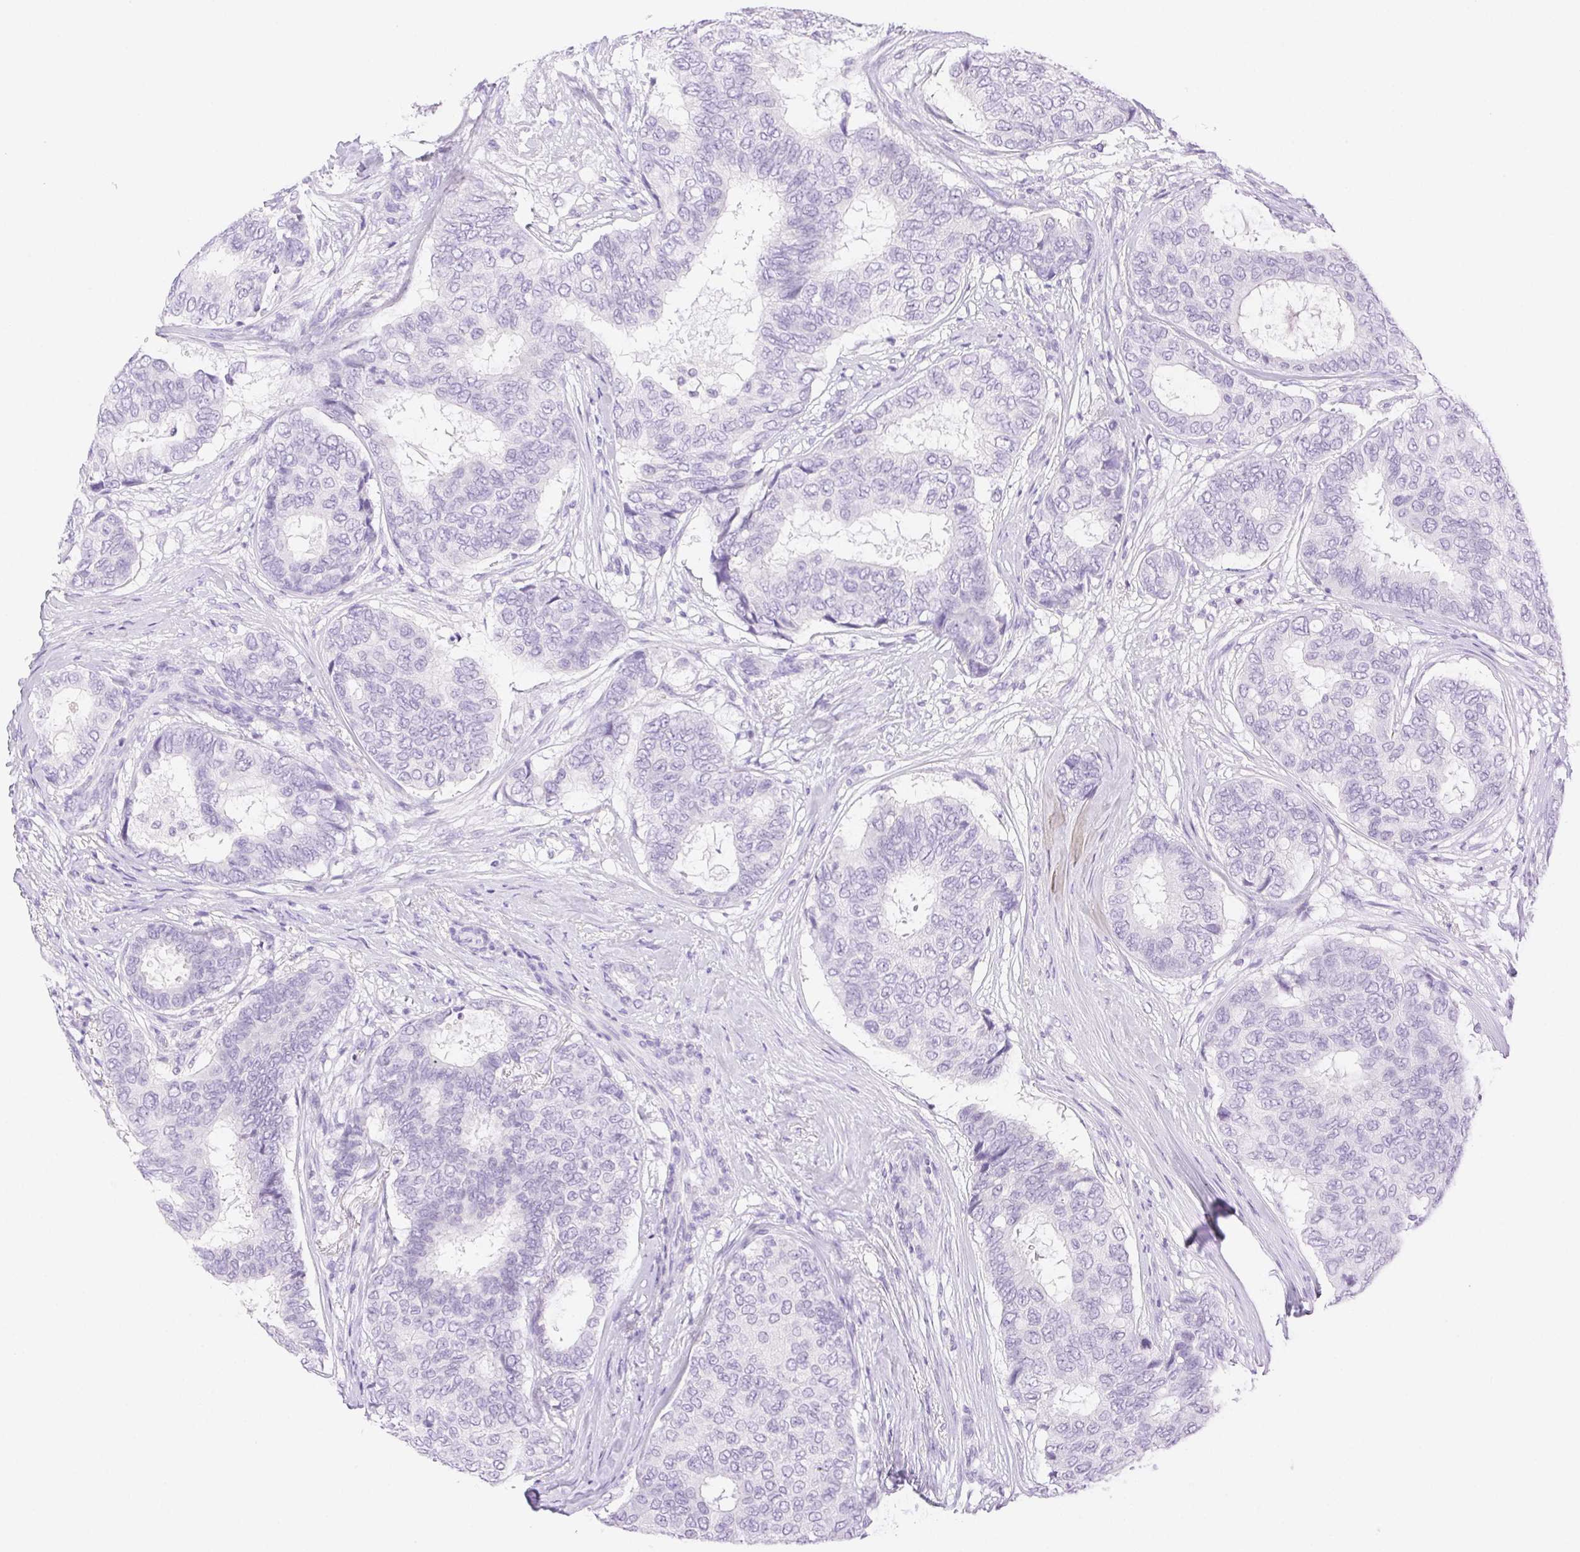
{"staining": {"intensity": "negative", "quantity": "none", "location": "none"}, "tissue": "breast cancer", "cell_type": "Tumor cells", "image_type": "cancer", "snomed": [{"axis": "morphology", "description": "Duct carcinoma"}, {"axis": "topography", "description": "Breast"}], "caption": "The histopathology image displays no significant positivity in tumor cells of invasive ductal carcinoma (breast).", "gene": "SPACA4", "patient": {"sex": "female", "age": 75}}